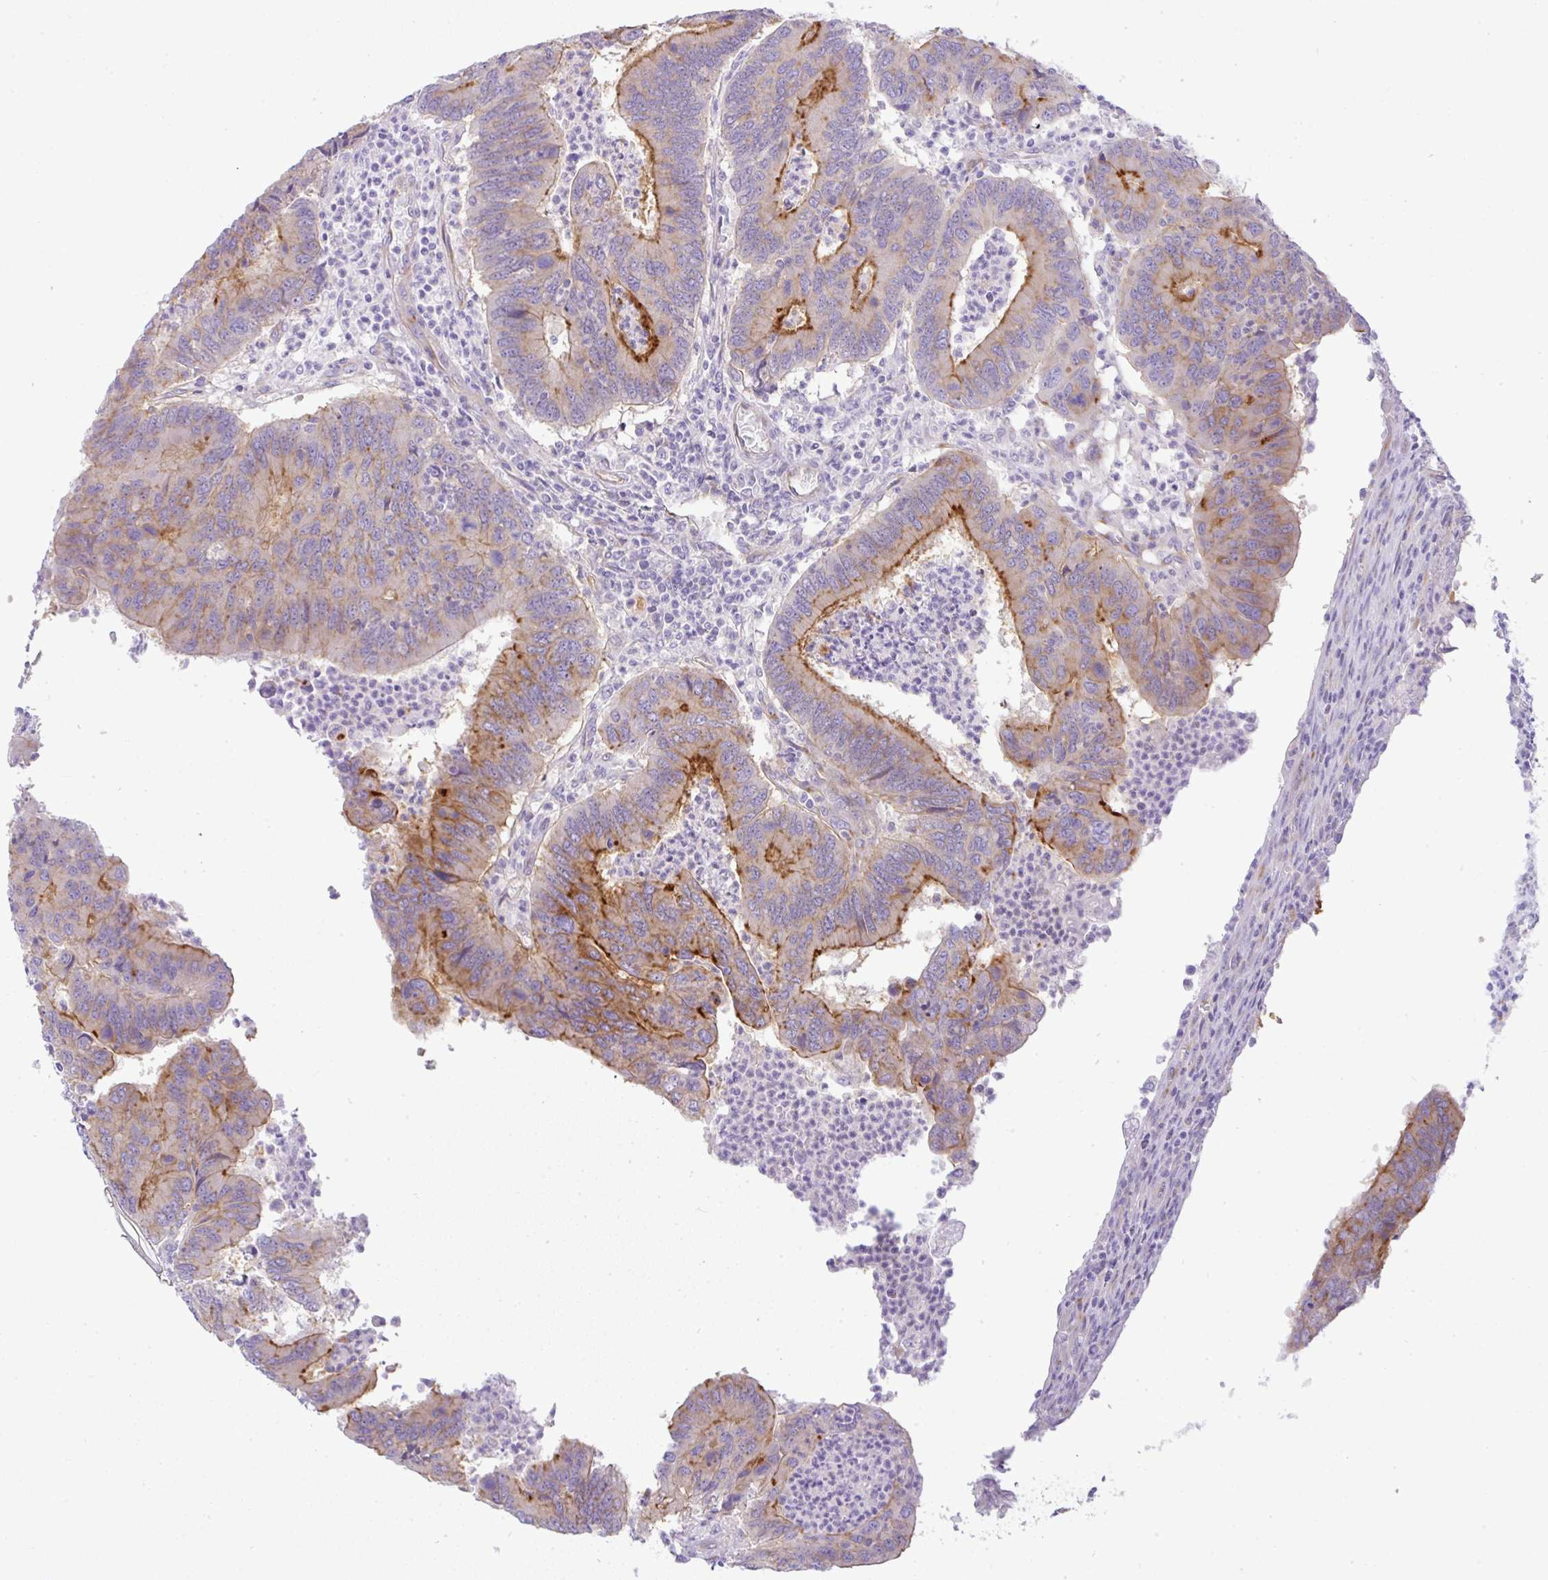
{"staining": {"intensity": "strong", "quantity": "25%-75%", "location": "cytoplasmic/membranous"}, "tissue": "colorectal cancer", "cell_type": "Tumor cells", "image_type": "cancer", "snomed": [{"axis": "morphology", "description": "Adenocarcinoma, NOS"}, {"axis": "topography", "description": "Colon"}], "caption": "Immunohistochemical staining of adenocarcinoma (colorectal) displays high levels of strong cytoplasmic/membranous expression in about 25%-75% of tumor cells.", "gene": "FAM177A1", "patient": {"sex": "female", "age": 67}}